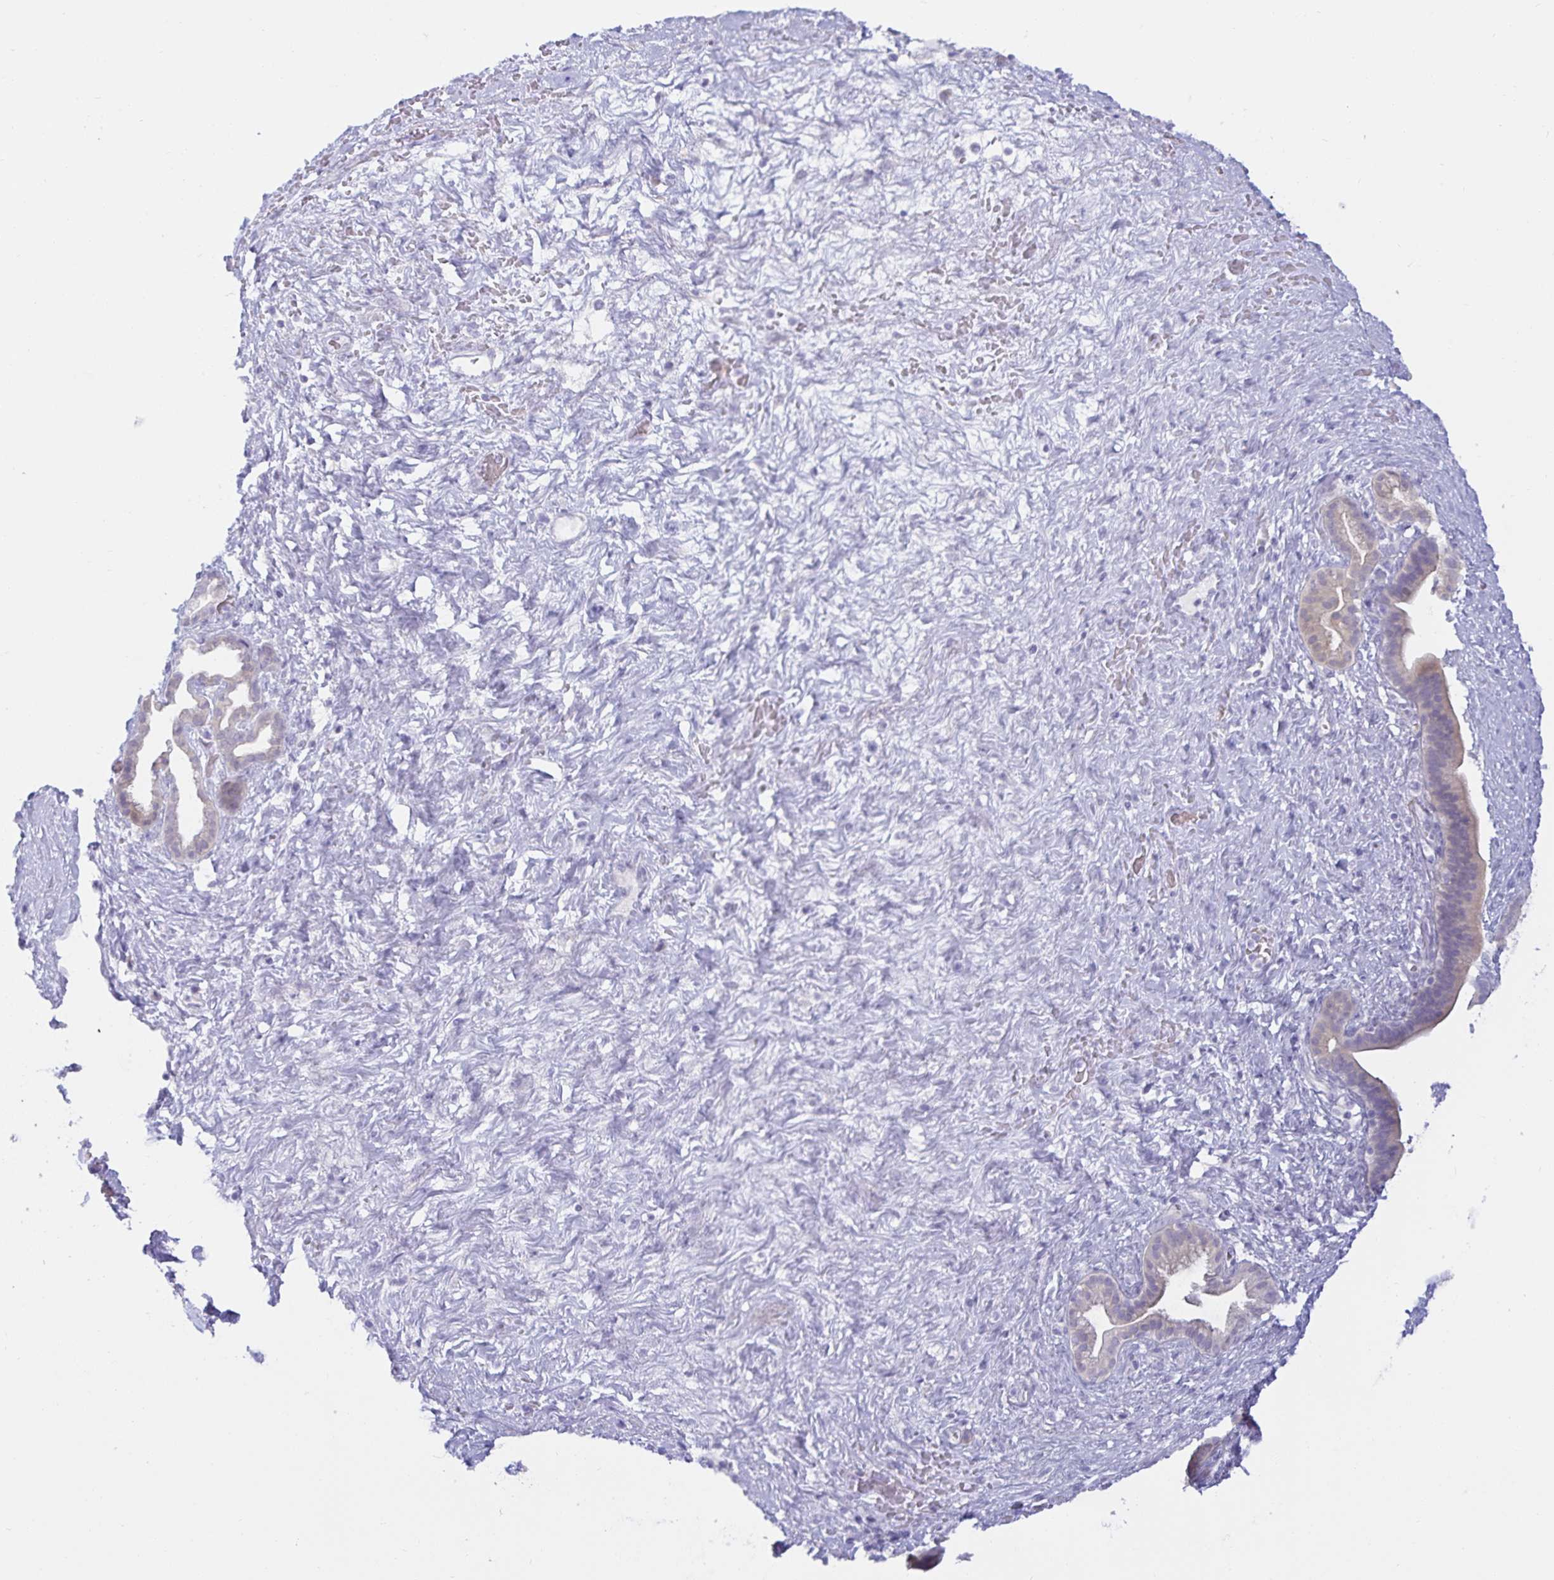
{"staining": {"intensity": "weak", "quantity": "<25%", "location": "cytoplasmic/membranous"}, "tissue": "pancreatic cancer", "cell_type": "Tumor cells", "image_type": "cancer", "snomed": [{"axis": "morphology", "description": "Adenocarcinoma, NOS"}, {"axis": "topography", "description": "Pancreas"}], "caption": "The micrograph shows no significant staining in tumor cells of pancreatic adenocarcinoma.", "gene": "MON2", "patient": {"sex": "male", "age": 44}}